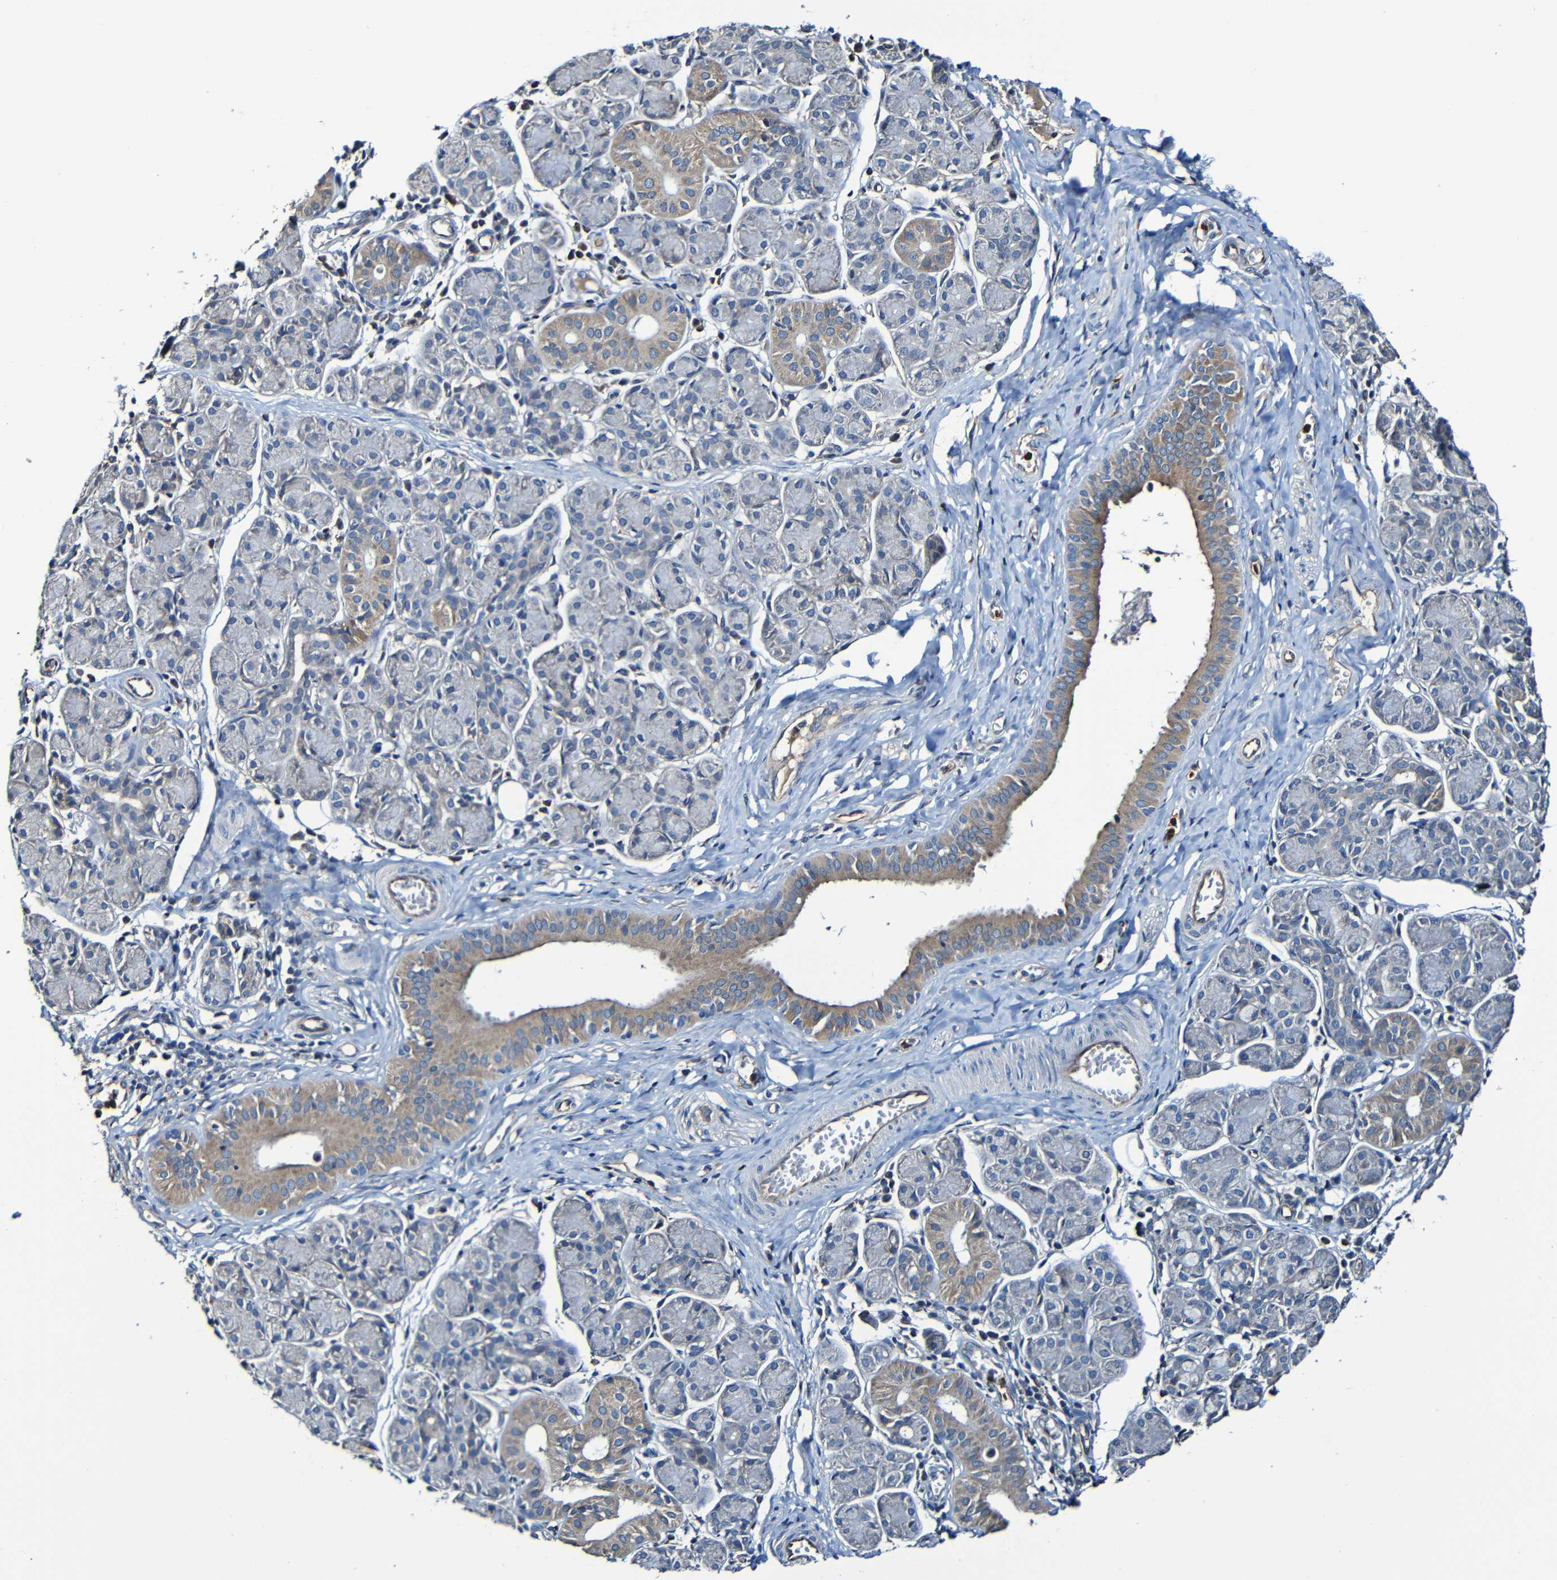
{"staining": {"intensity": "weak", "quantity": "<25%", "location": "cytoplasmic/membranous"}, "tissue": "salivary gland", "cell_type": "Glandular cells", "image_type": "normal", "snomed": [{"axis": "morphology", "description": "Normal tissue, NOS"}, {"axis": "morphology", "description": "Inflammation, NOS"}, {"axis": "topography", "description": "Lymph node"}, {"axis": "topography", "description": "Salivary gland"}], "caption": "Immunohistochemistry (IHC) of unremarkable human salivary gland shows no staining in glandular cells.", "gene": "ADAM15", "patient": {"sex": "male", "age": 3}}